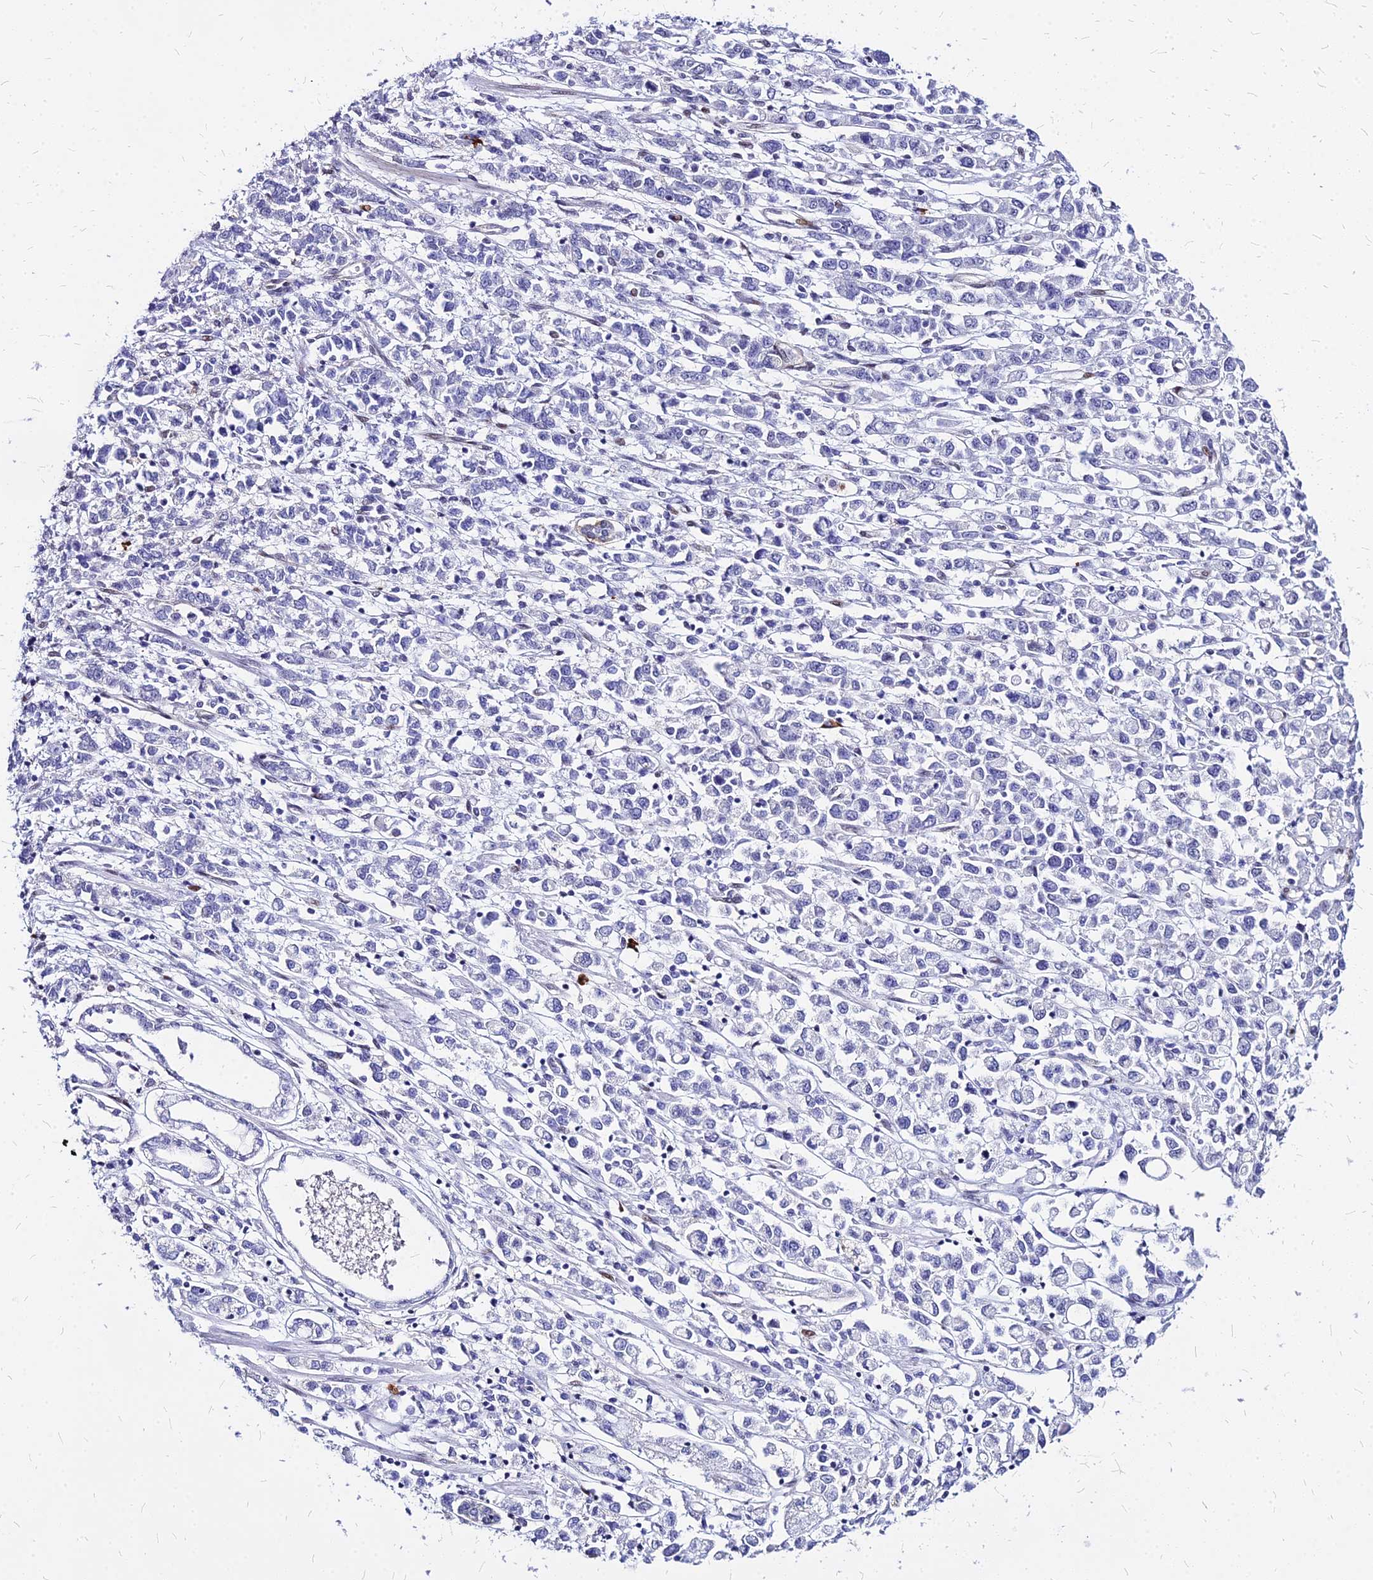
{"staining": {"intensity": "negative", "quantity": "none", "location": "none"}, "tissue": "stomach cancer", "cell_type": "Tumor cells", "image_type": "cancer", "snomed": [{"axis": "morphology", "description": "Adenocarcinoma, NOS"}, {"axis": "topography", "description": "Stomach"}], "caption": "Protein analysis of adenocarcinoma (stomach) displays no significant positivity in tumor cells.", "gene": "FDX2", "patient": {"sex": "female", "age": 76}}